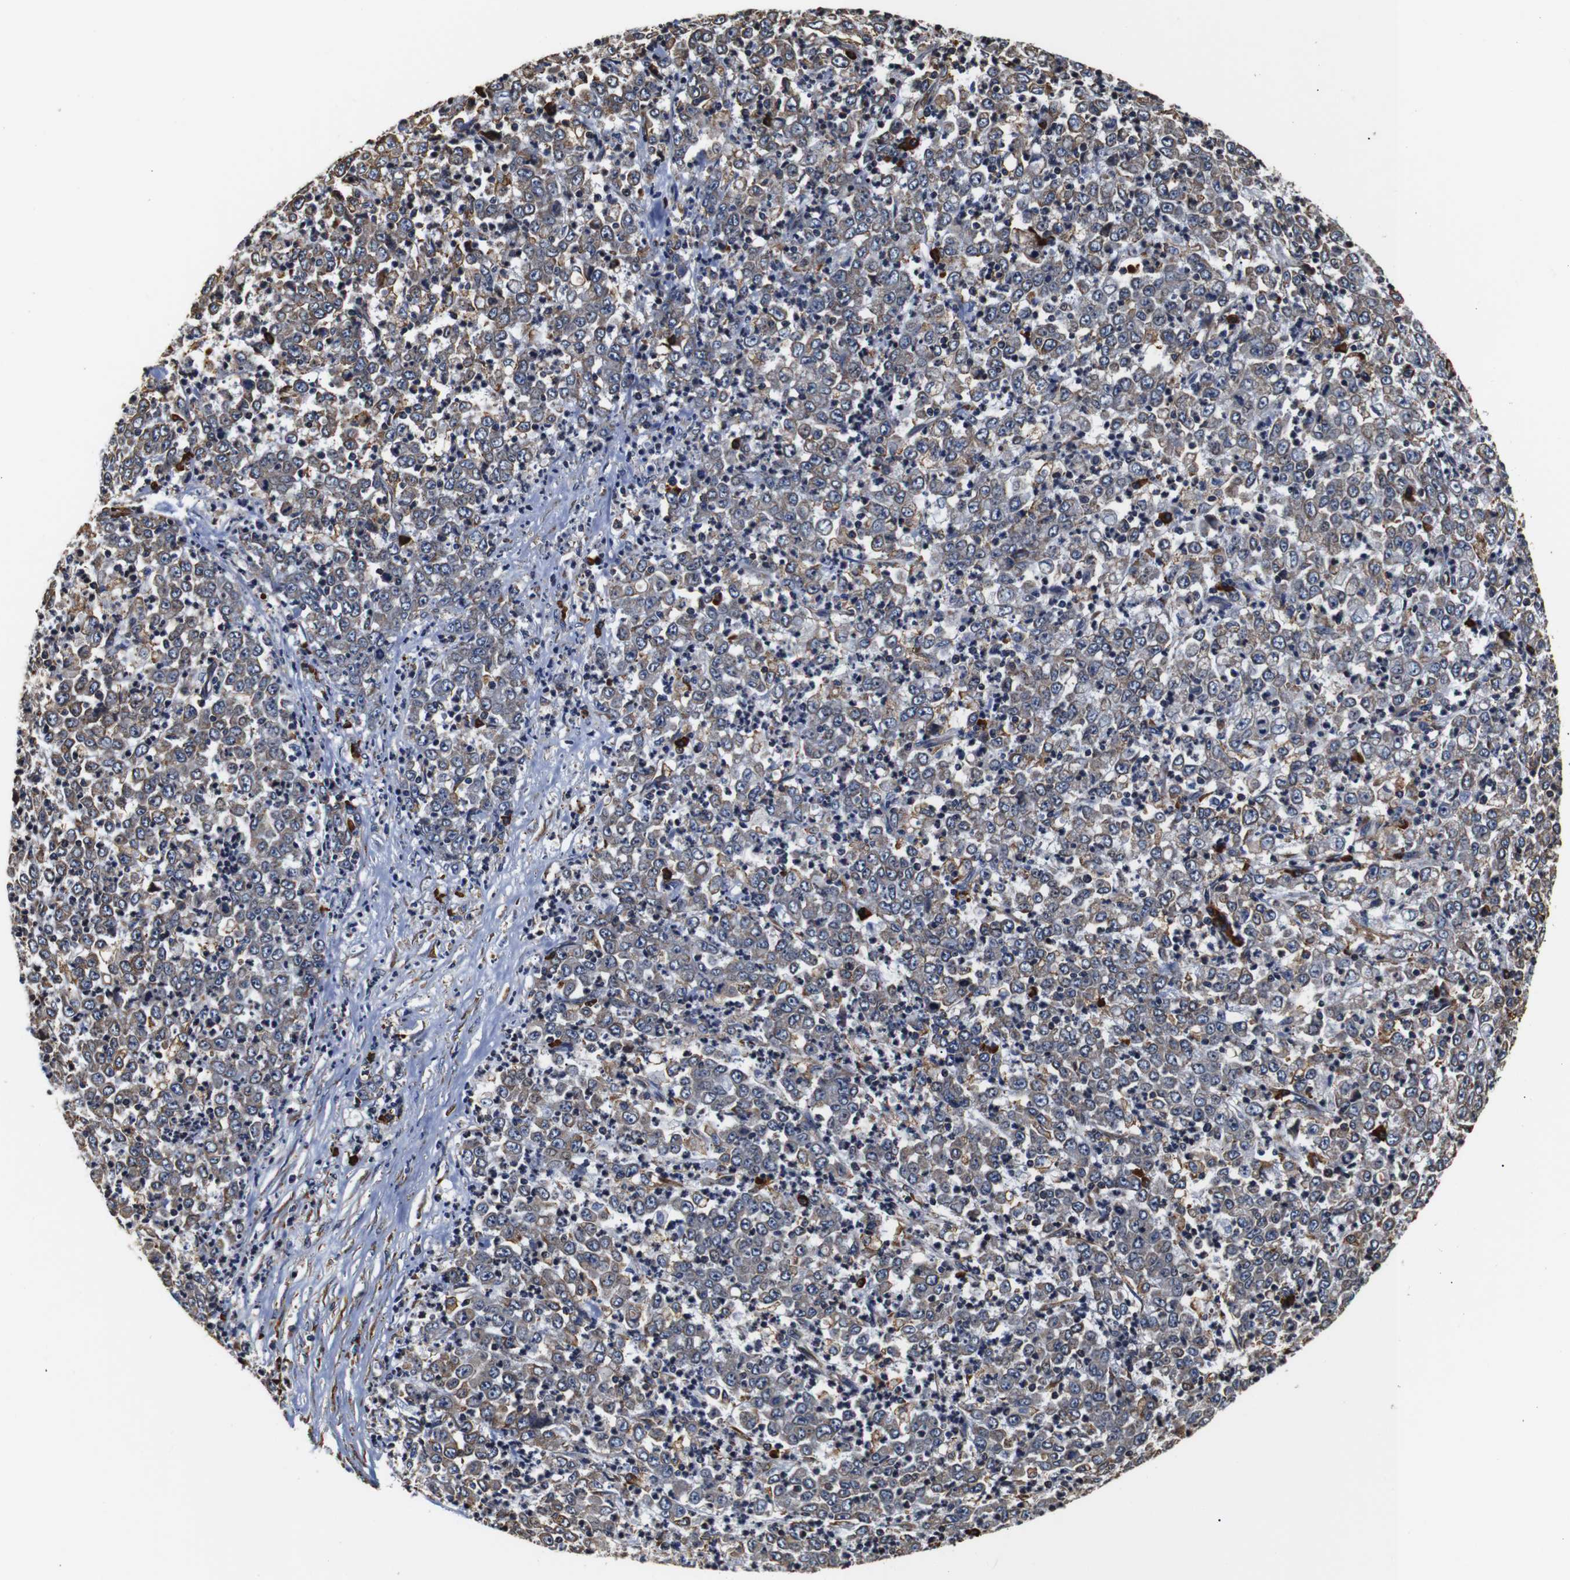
{"staining": {"intensity": "weak", "quantity": ">75%", "location": "cytoplasmic/membranous"}, "tissue": "stomach cancer", "cell_type": "Tumor cells", "image_type": "cancer", "snomed": [{"axis": "morphology", "description": "Adenocarcinoma, NOS"}, {"axis": "topography", "description": "Stomach, lower"}], "caption": "Protein expression analysis of adenocarcinoma (stomach) shows weak cytoplasmic/membranous staining in approximately >75% of tumor cells.", "gene": "HHIP", "patient": {"sex": "female", "age": 71}}